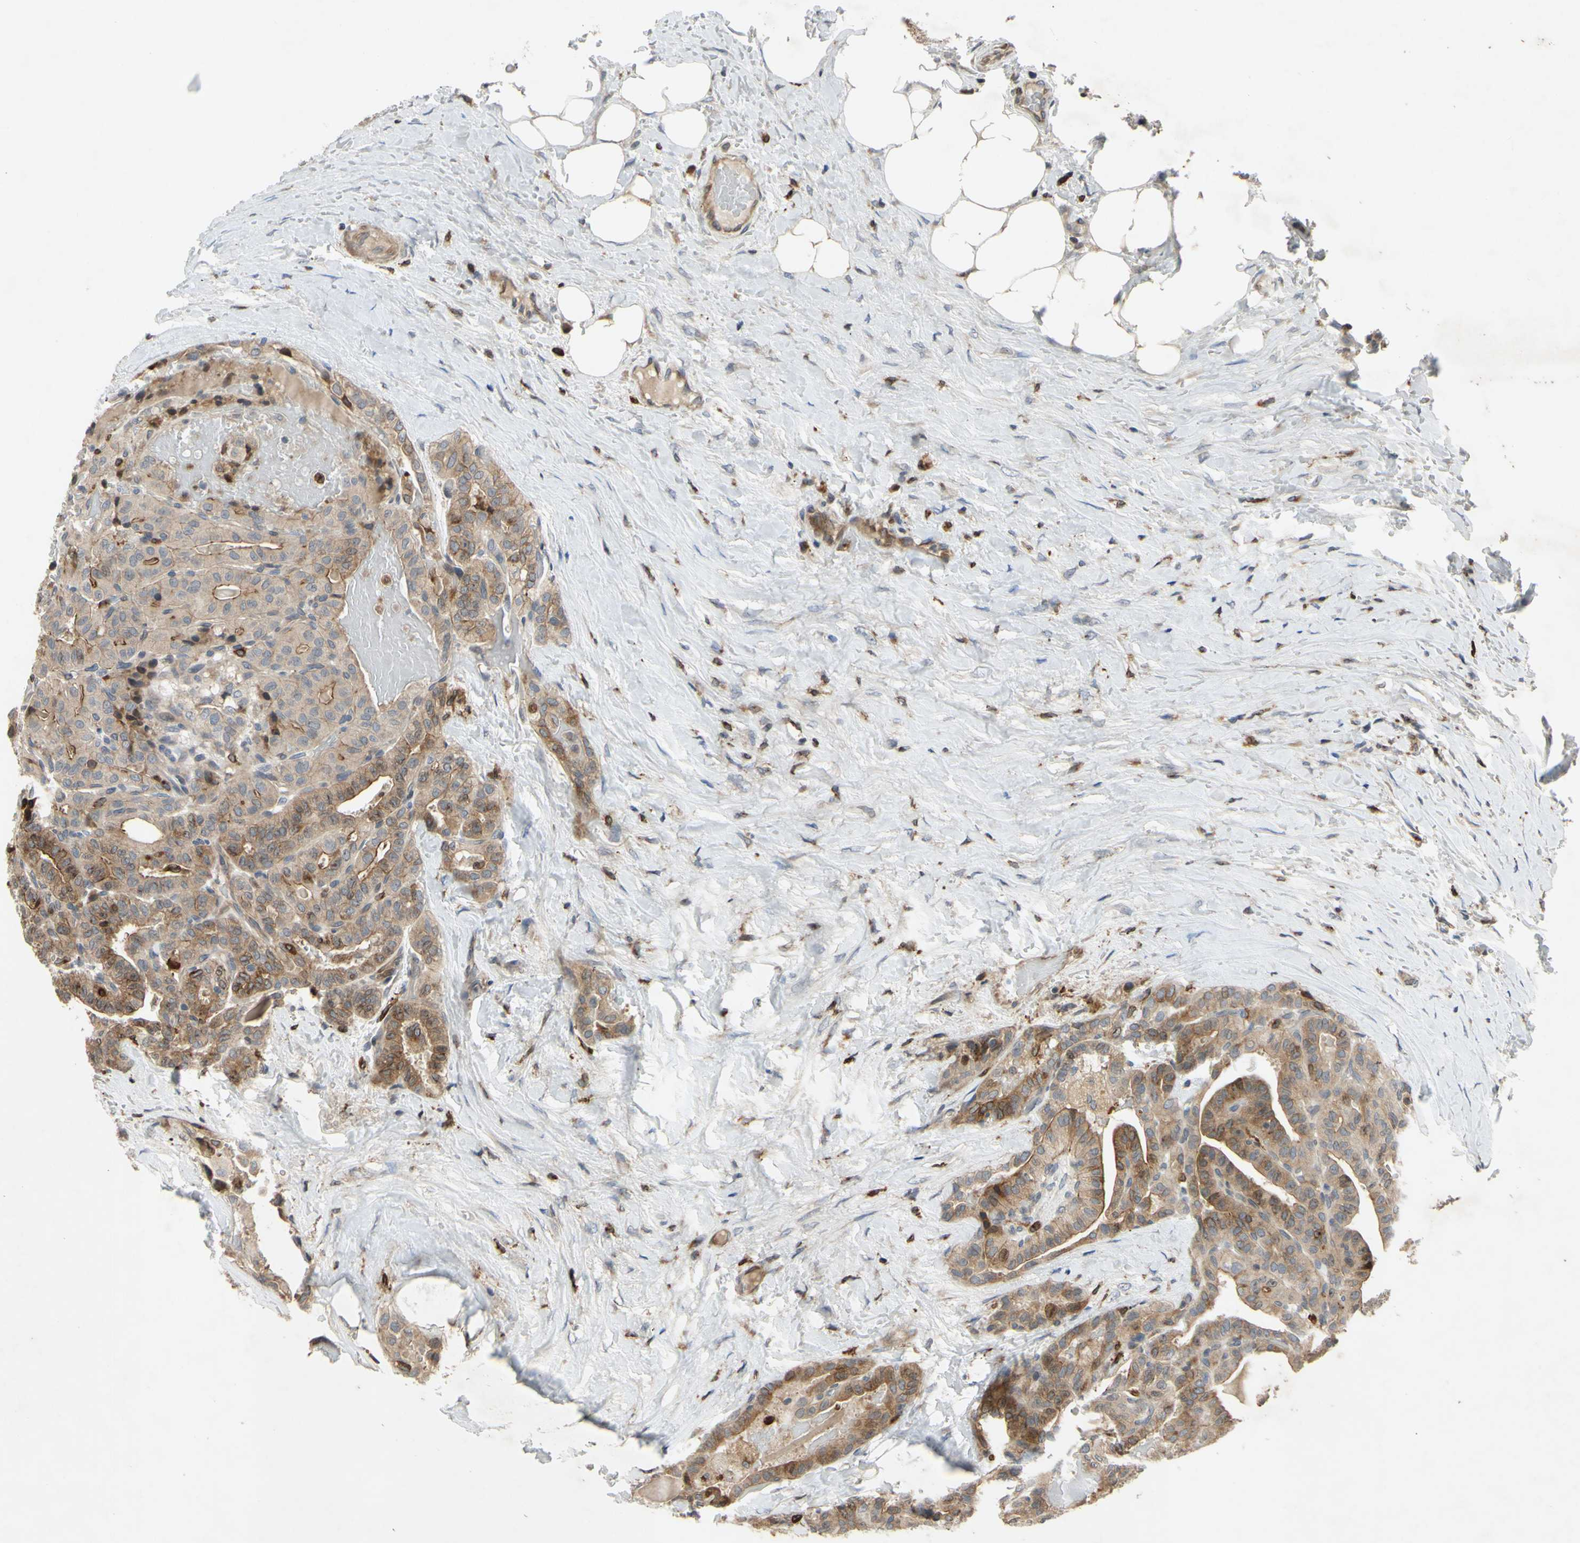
{"staining": {"intensity": "weak", "quantity": ">75%", "location": "cytoplasmic/membranous"}, "tissue": "thyroid cancer", "cell_type": "Tumor cells", "image_type": "cancer", "snomed": [{"axis": "morphology", "description": "Papillary adenocarcinoma, NOS"}, {"axis": "topography", "description": "Thyroid gland"}], "caption": "This is a histology image of IHC staining of thyroid cancer (papillary adenocarcinoma), which shows weak expression in the cytoplasmic/membranous of tumor cells.", "gene": "PLXNA2", "patient": {"sex": "male", "age": 77}}